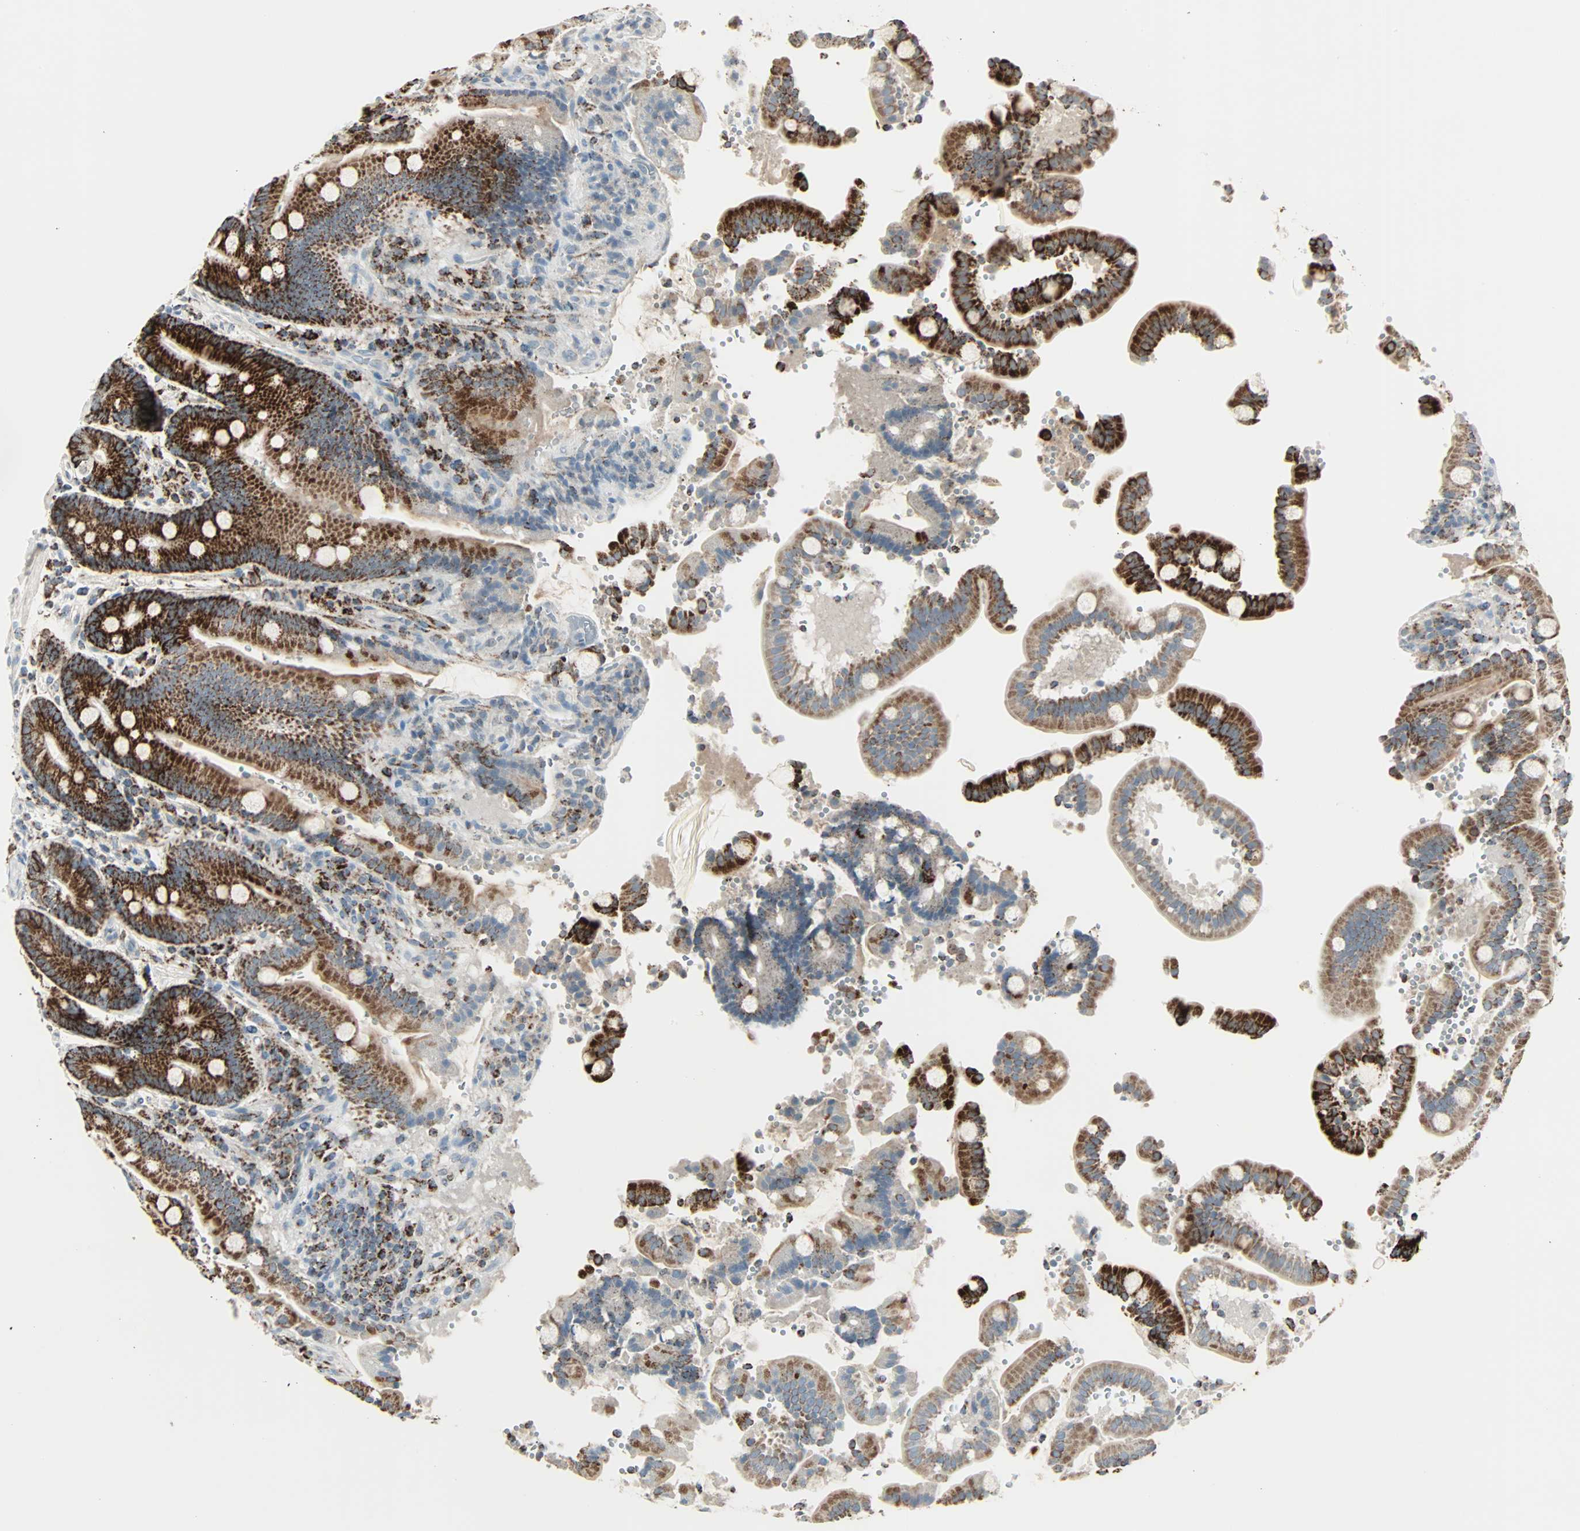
{"staining": {"intensity": "strong", "quantity": ">75%", "location": "cytoplasmic/membranous"}, "tissue": "duodenum", "cell_type": "Glandular cells", "image_type": "normal", "snomed": [{"axis": "morphology", "description": "Normal tissue, NOS"}, {"axis": "topography", "description": "Small intestine, NOS"}], "caption": "Glandular cells reveal high levels of strong cytoplasmic/membranous positivity in approximately >75% of cells in benign human duodenum.", "gene": "IDH2", "patient": {"sex": "female", "age": 71}}